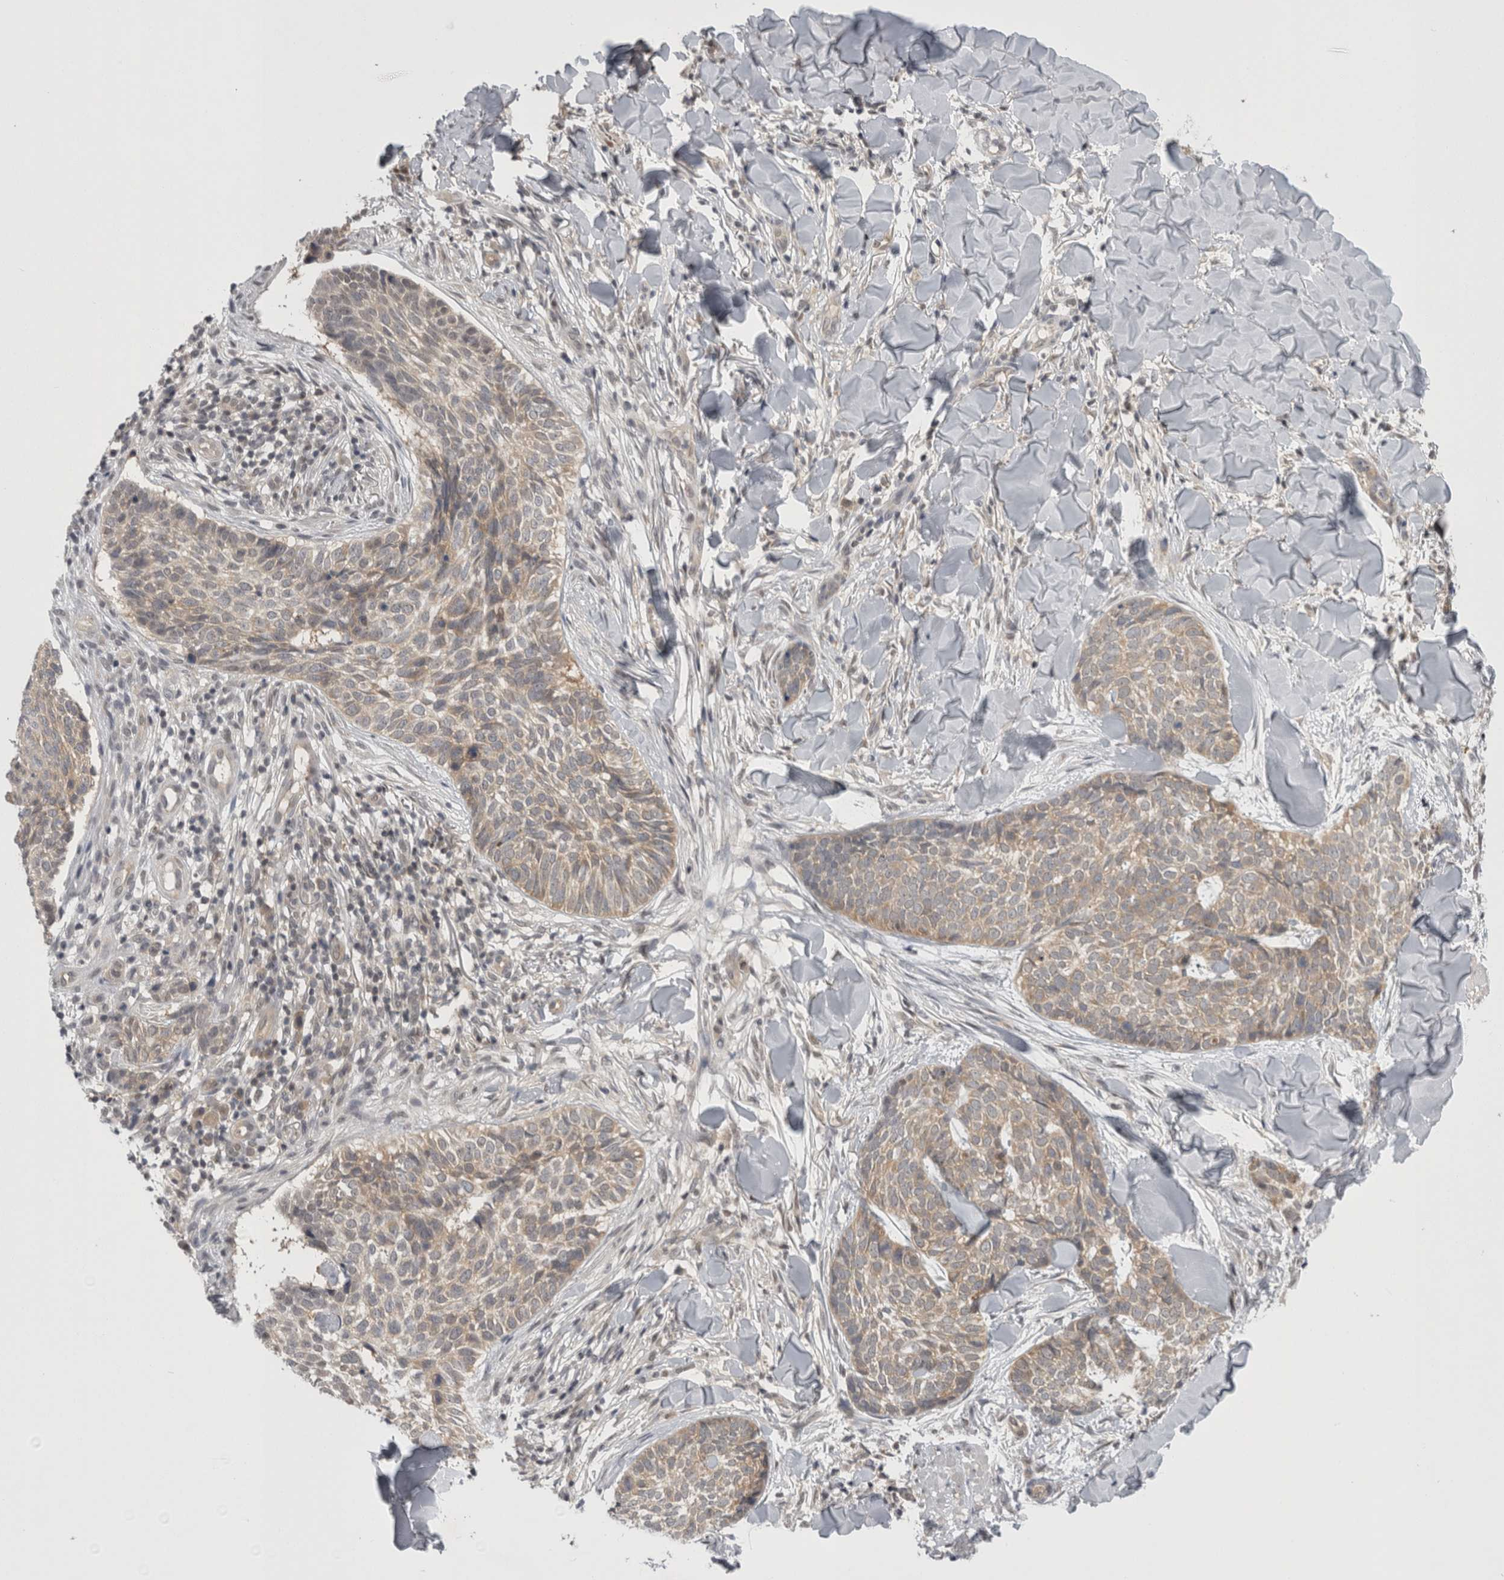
{"staining": {"intensity": "weak", "quantity": ">75%", "location": "cytoplasmic/membranous"}, "tissue": "skin cancer", "cell_type": "Tumor cells", "image_type": "cancer", "snomed": [{"axis": "morphology", "description": "Normal tissue, NOS"}, {"axis": "morphology", "description": "Basal cell carcinoma"}, {"axis": "topography", "description": "Skin"}], "caption": "Skin cancer (basal cell carcinoma) tissue demonstrates weak cytoplasmic/membranous positivity in about >75% of tumor cells", "gene": "PSMB2", "patient": {"sex": "male", "age": 67}}